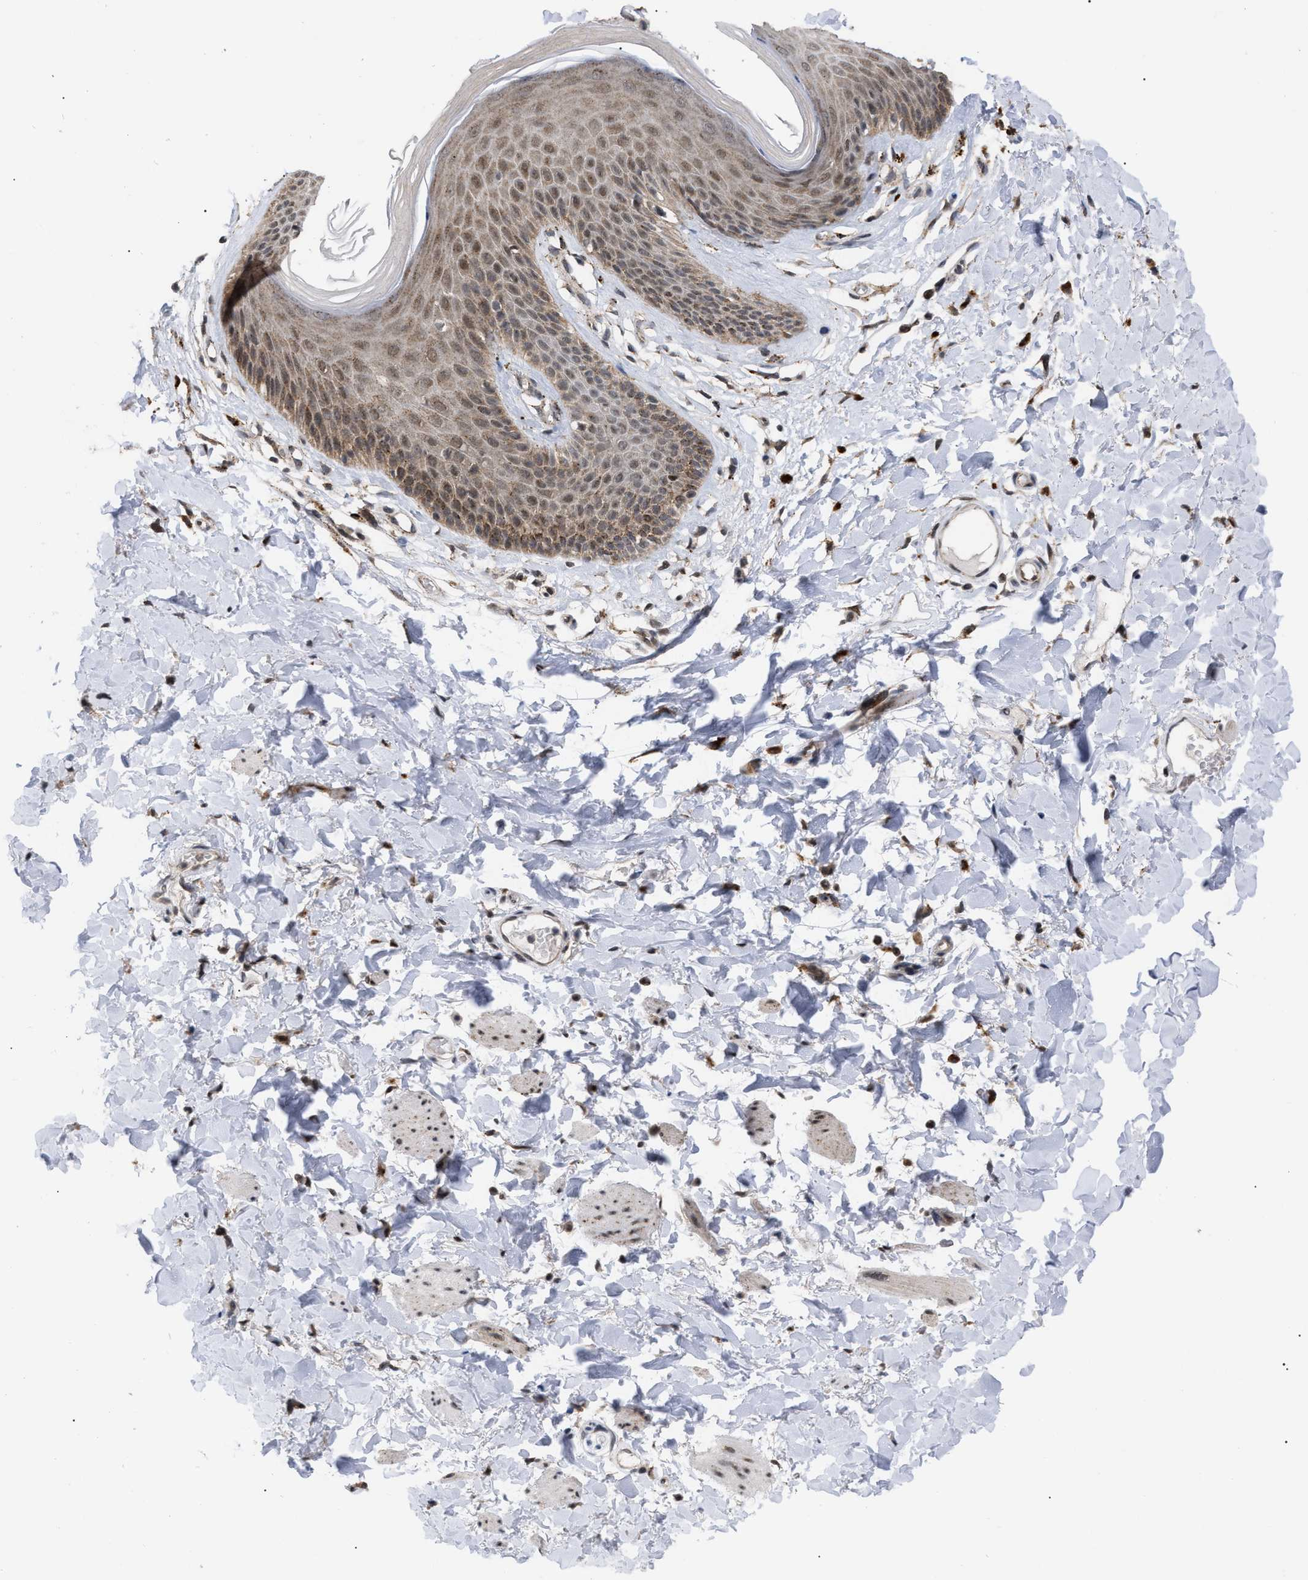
{"staining": {"intensity": "moderate", "quantity": "25%-75%", "location": "cytoplasmic/membranous,nuclear"}, "tissue": "skin", "cell_type": "Epidermal cells", "image_type": "normal", "snomed": [{"axis": "morphology", "description": "Normal tissue, NOS"}, {"axis": "topography", "description": "Vulva"}], "caption": "Brown immunohistochemical staining in unremarkable skin shows moderate cytoplasmic/membranous,nuclear staining in approximately 25%-75% of epidermal cells.", "gene": "UPF1", "patient": {"sex": "female", "age": 73}}